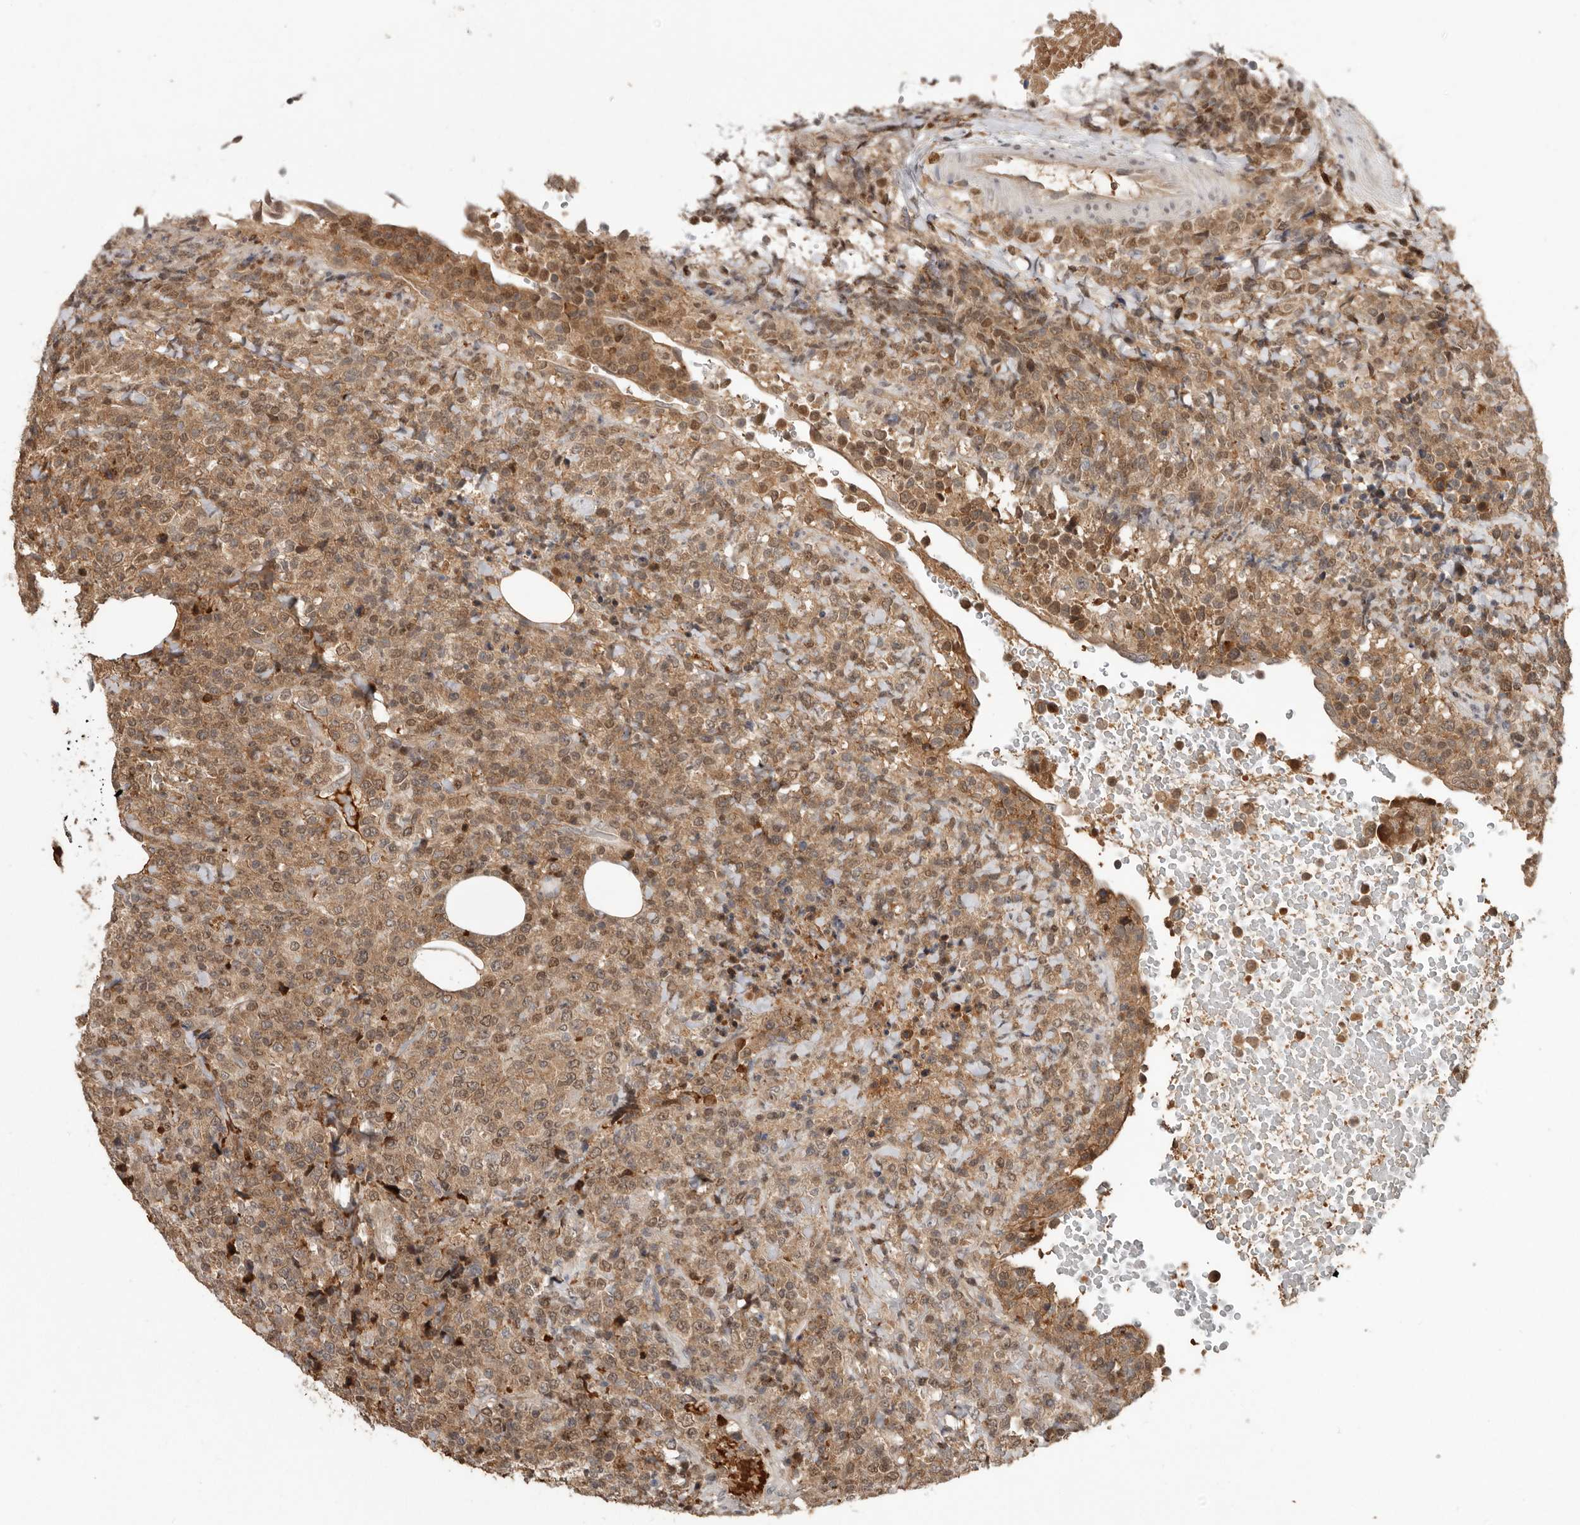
{"staining": {"intensity": "moderate", "quantity": ">75%", "location": "cytoplasmic/membranous,nuclear"}, "tissue": "lymphoma", "cell_type": "Tumor cells", "image_type": "cancer", "snomed": [{"axis": "morphology", "description": "Malignant lymphoma, non-Hodgkin's type, High grade"}, {"axis": "topography", "description": "Lymph node"}], "caption": "The photomicrograph exhibits staining of malignant lymphoma, non-Hodgkin's type (high-grade), revealing moderate cytoplasmic/membranous and nuclear protein positivity (brown color) within tumor cells. The protein of interest is stained brown, and the nuclei are stained in blue (DAB (3,3'-diaminobenzidine) IHC with brightfield microscopy, high magnification).", "gene": "LRGUK", "patient": {"sex": "male", "age": 13}}